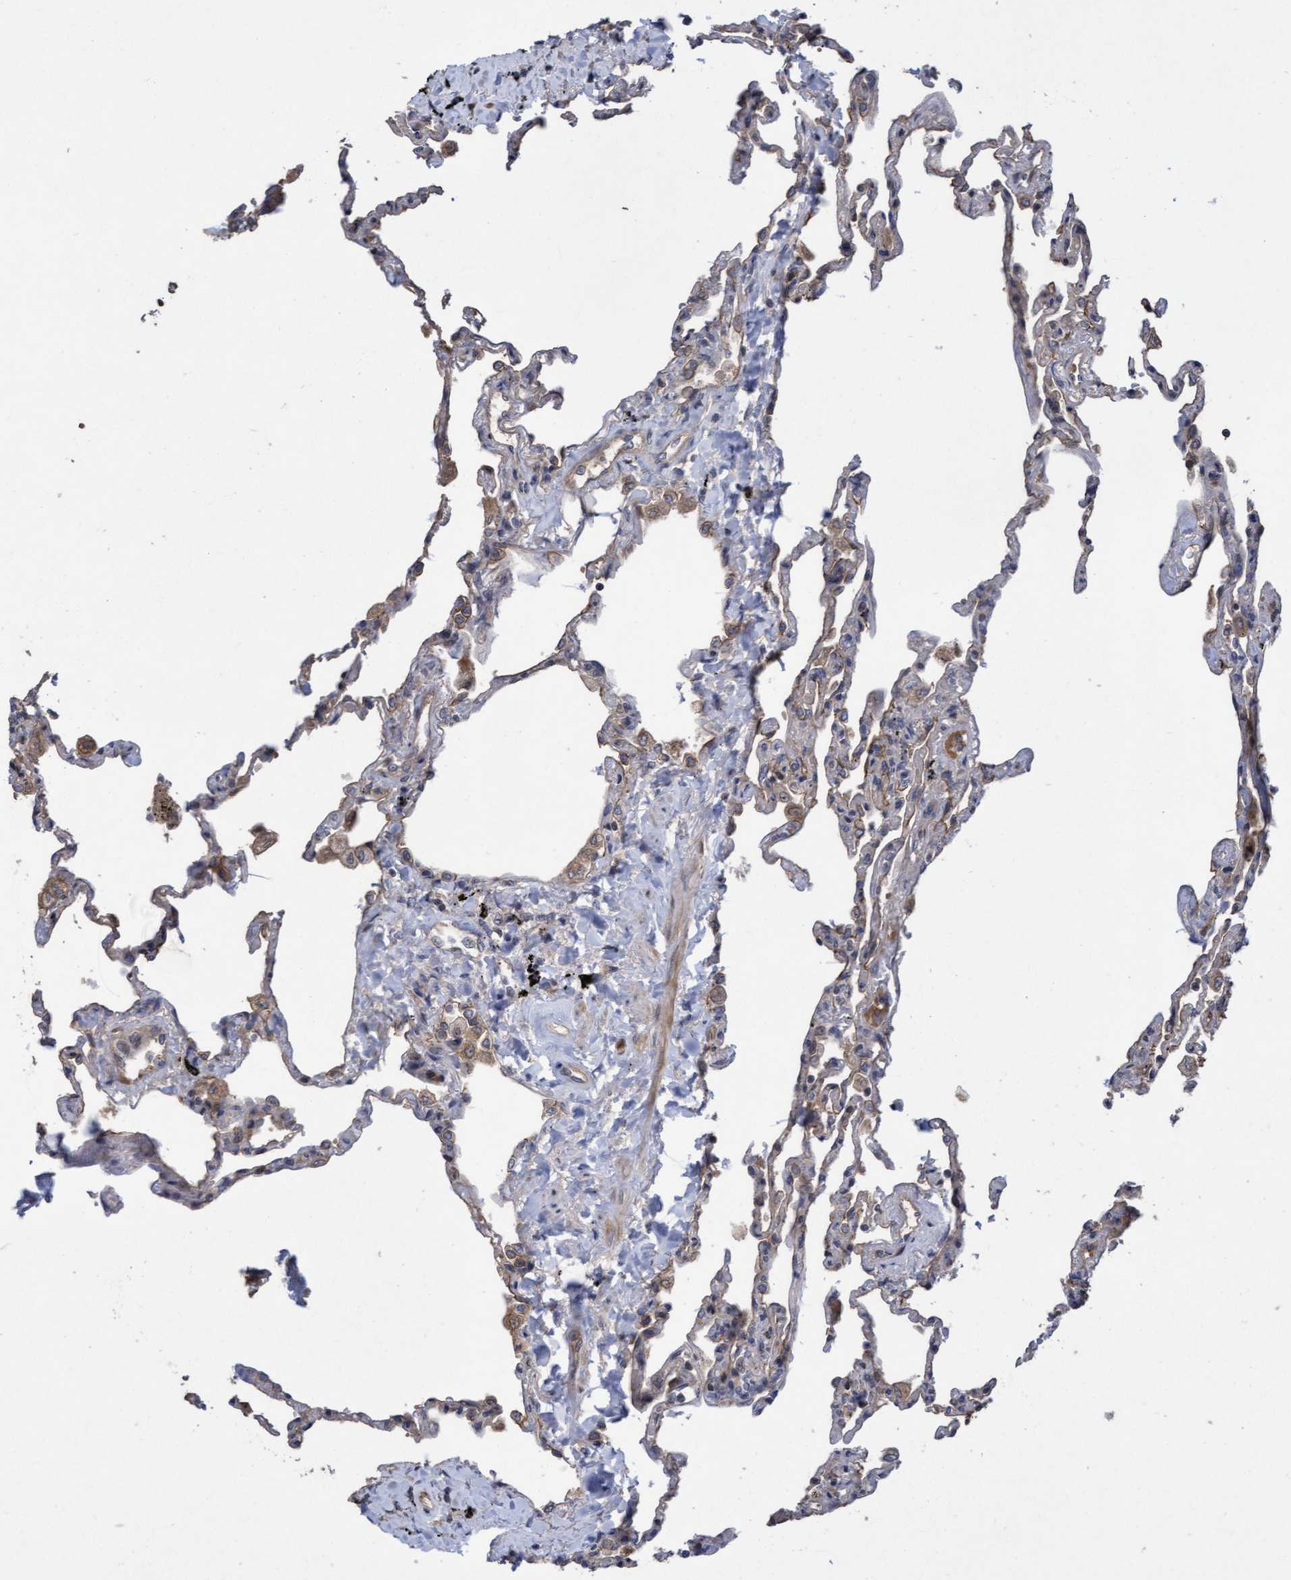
{"staining": {"intensity": "weak", "quantity": "25%-75%", "location": "cytoplasmic/membranous"}, "tissue": "lung", "cell_type": "Alveolar cells", "image_type": "normal", "snomed": [{"axis": "morphology", "description": "Normal tissue, NOS"}, {"axis": "topography", "description": "Lung"}], "caption": "Alveolar cells exhibit low levels of weak cytoplasmic/membranous expression in about 25%-75% of cells in unremarkable lung.", "gene": "COBL", "patient": {"sex": "male", "age": 59}}